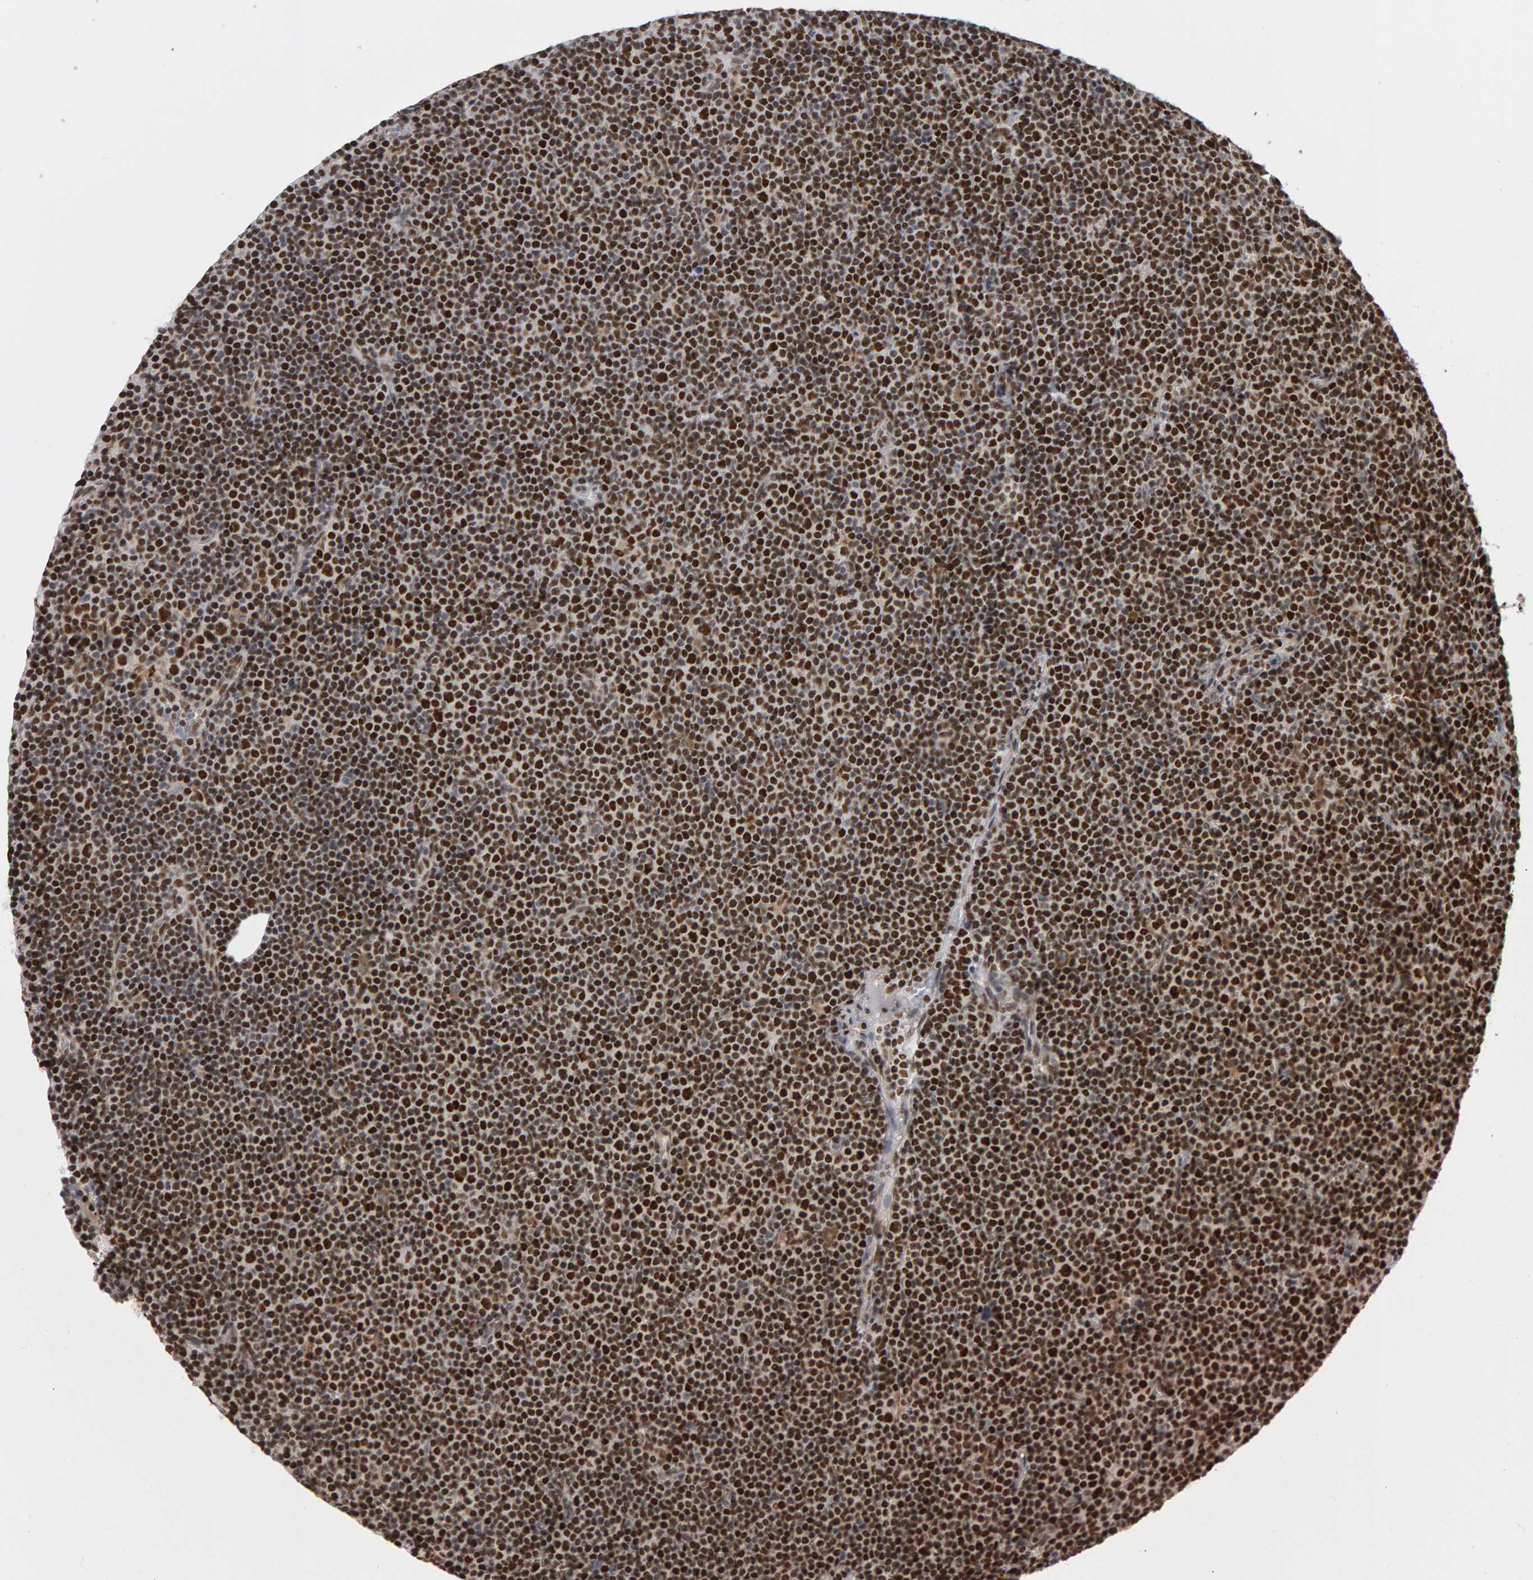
{"staining": {"intensity": "strong", "quantity": ">75%", "location": "nuclear"}, "tissue": "lymphoma", "cell_type": "Tumor cells", "image_type": "cancer", "snomed": [{"axis": "morphology", "description": "Malignant lymphoma, non-Hodgkin's type, Low grade"}, {"axis": "topography", "description": "Lymph node"}], "caption": "Tumor cells exhibit strong nuclear expression in approximately >75% of cells in malignant lymphoma, non-Hodgkin's type (low-grade).", "gene": "ATF7IP", "patient": {"sex": "female", "age": 67}}